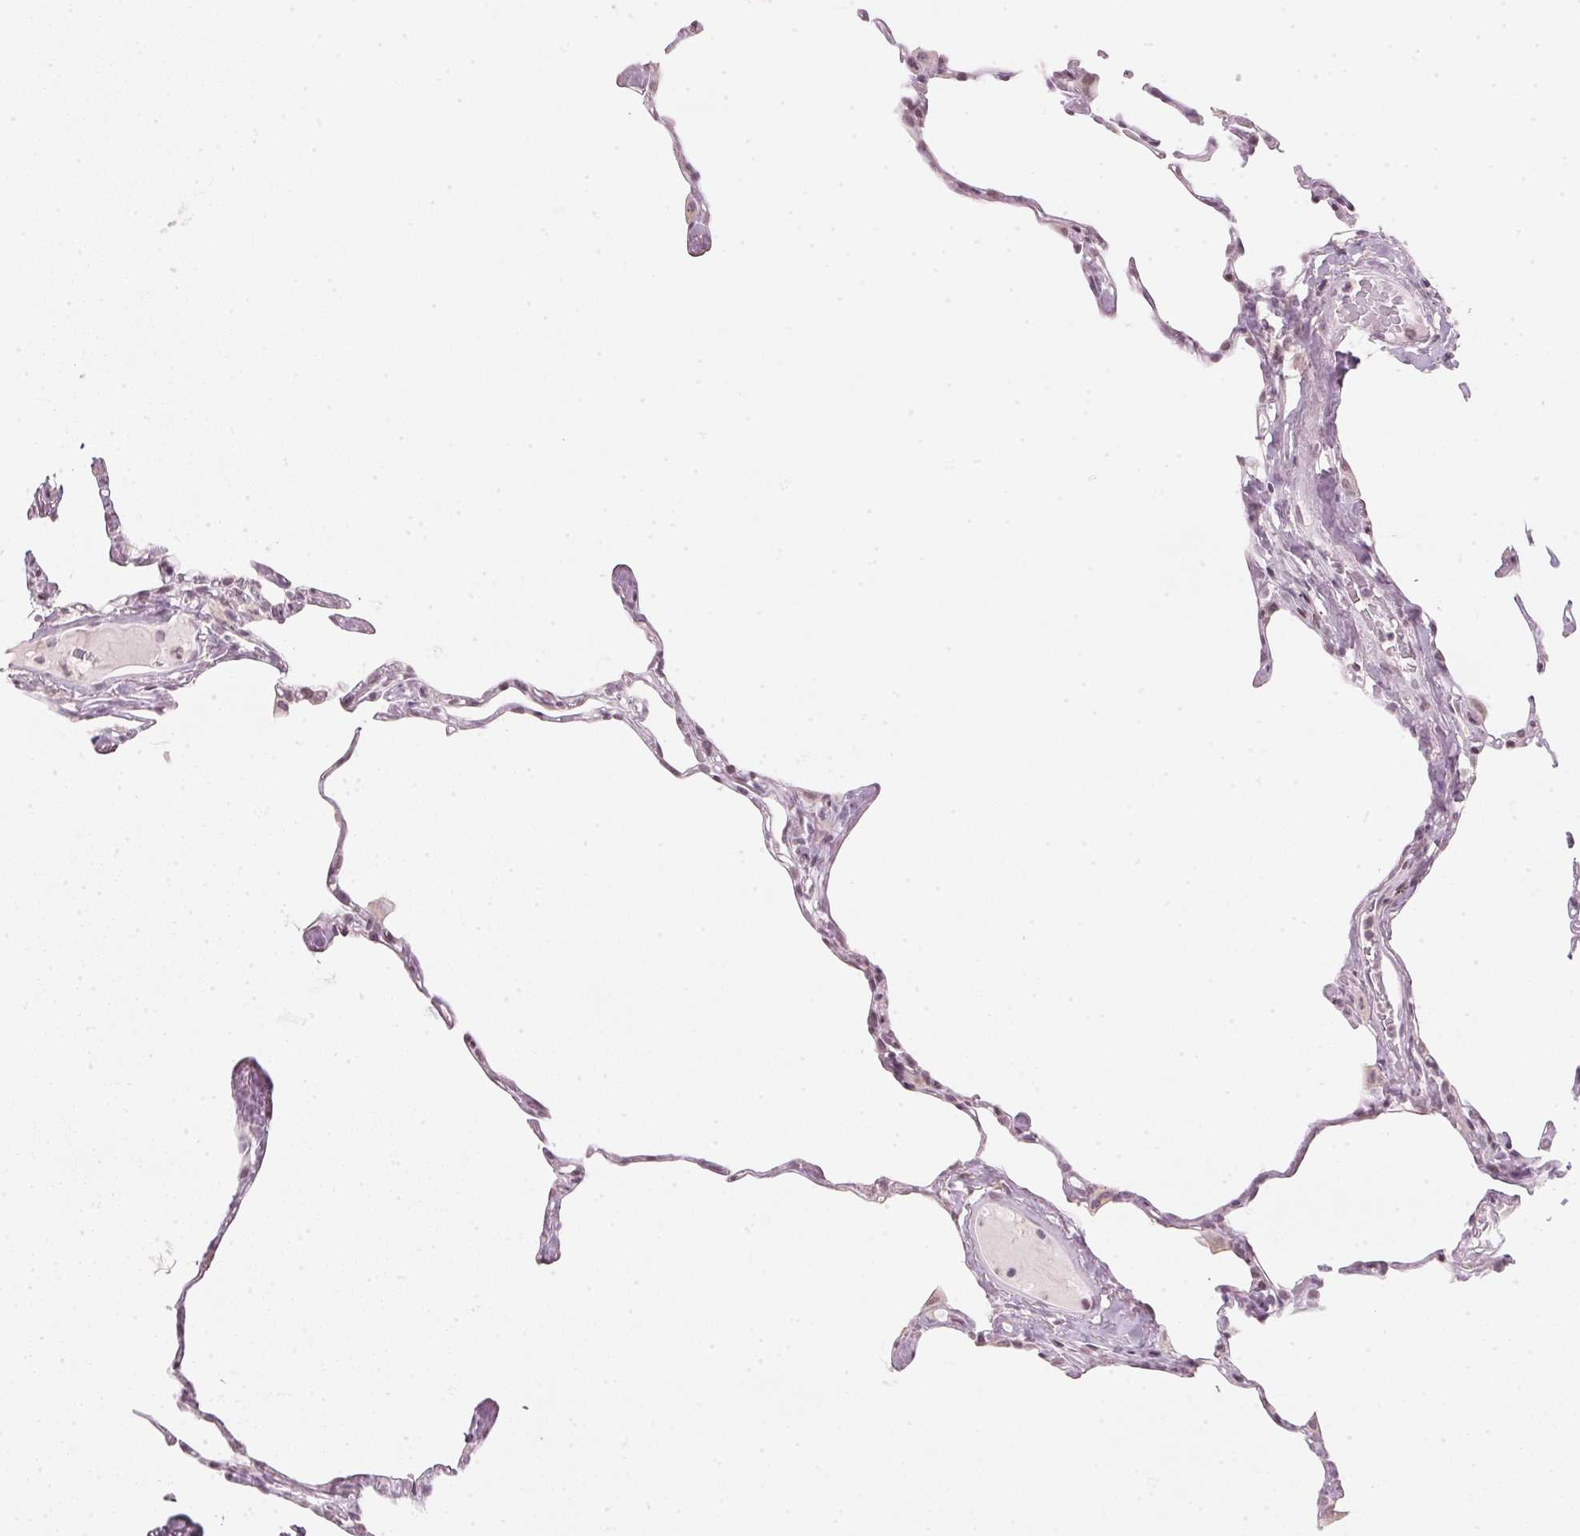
{"staining": {"intensity": "negative", "quantity": "none", "location": "none"}, "tissue": "lung", "cell_type": "Alveolar cells", "image_type": "normal", "snomed": [{"axis": "morphology", "description": "Normal tissue, NOS"}, {"axis": "topography", "description": "Lung"}], "caption": "The micrograph reveals no staining of alveolar cells in unremarkable lung. (IHC, brightfield microscopy, high magnification).", "gene": "SFRP4", "patient": {"sex": "male", "age": 65}}